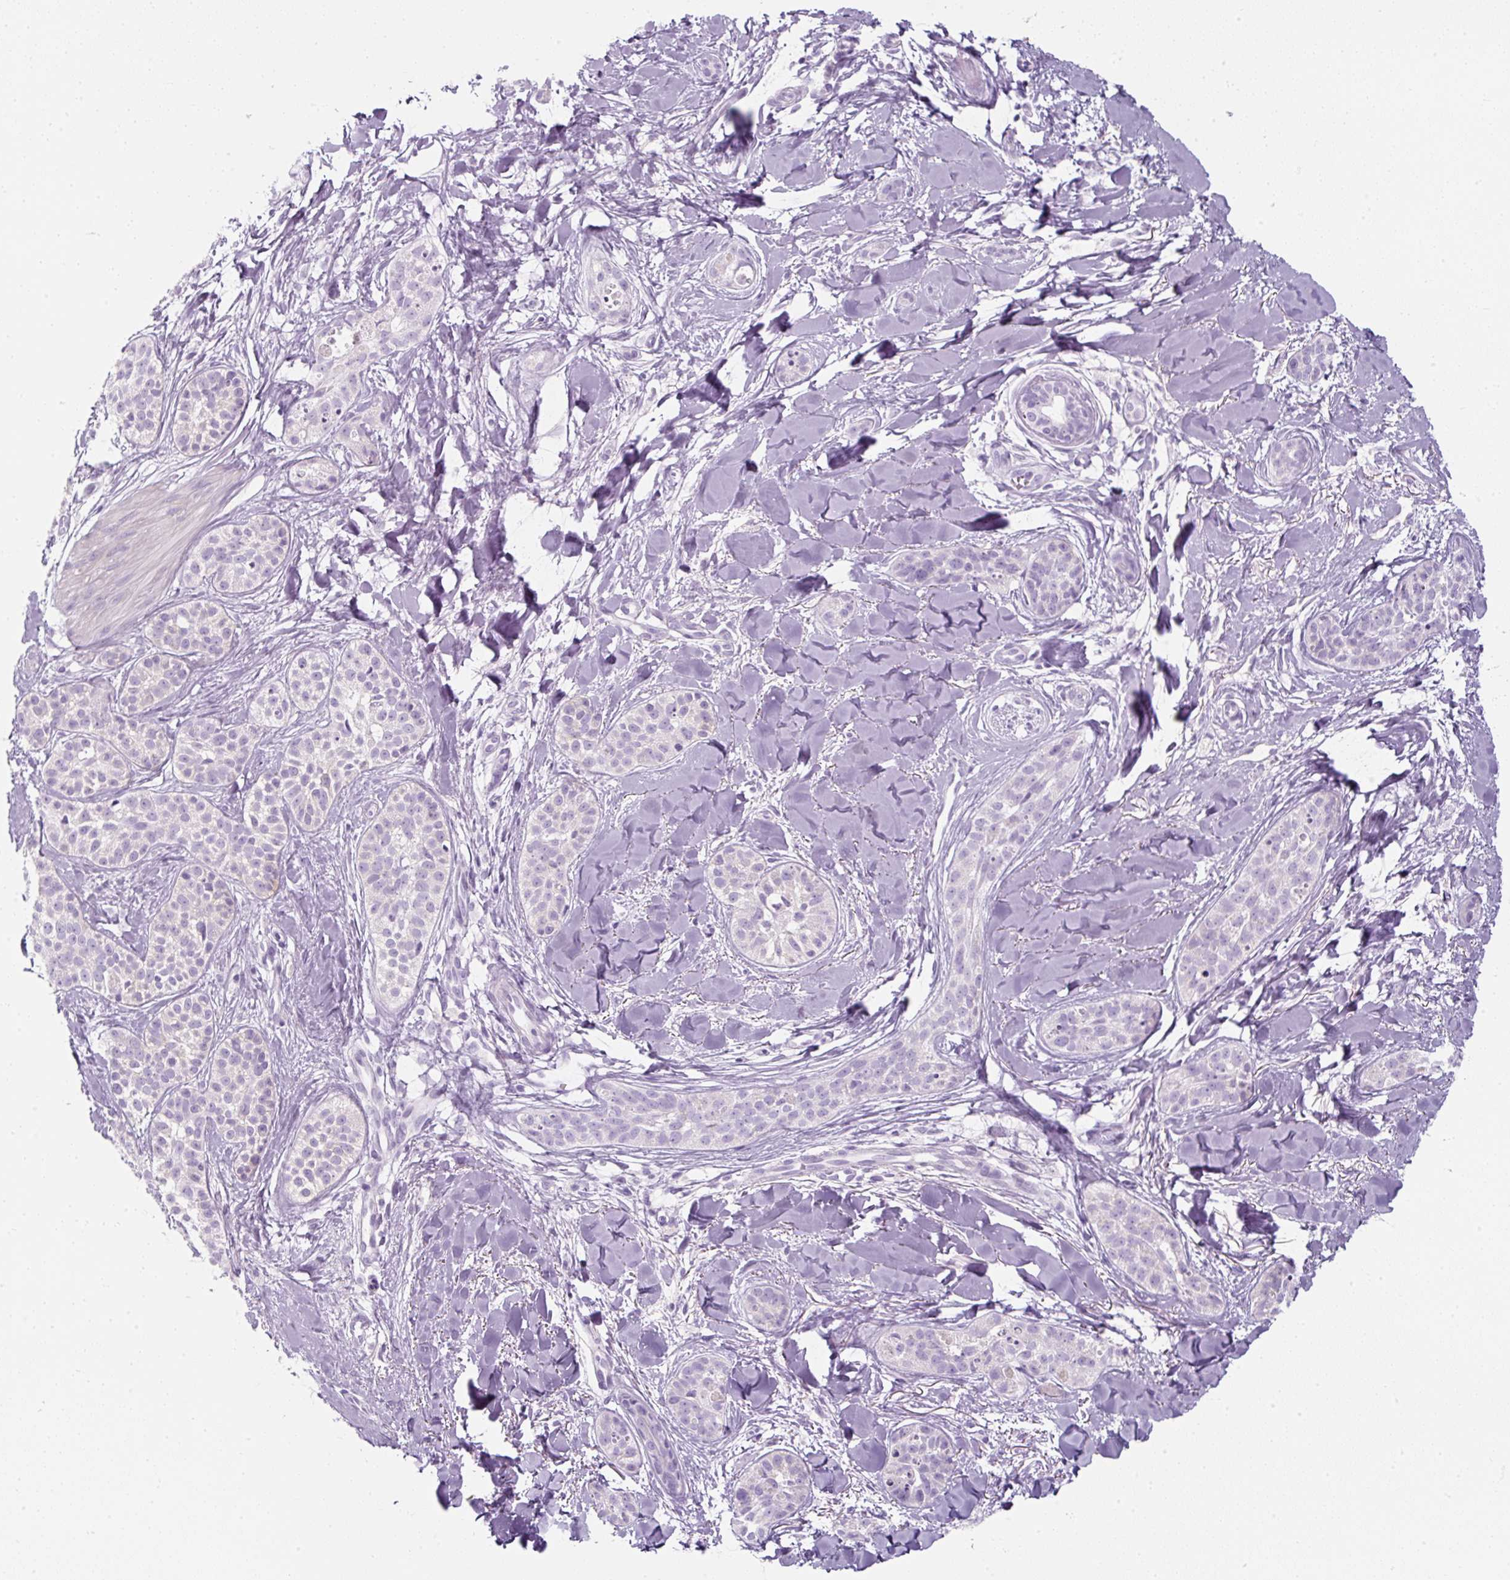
{"staining": {"intensity": "negative", "quantity": "none", "location": "none"}, "tissue": "skin cancer", "cell_type": "Tumor cells", "image_type": "cancer", "snomed": [{"axis": "morphology", "description": "Basal cell carcinoma"}, {"axis": "topography", "description": "Skin"}], "caption": "Protein analysis of skin cancer (basal cell carcinoma) exhibits no significant positivity in tumor cells.", "gene": "PF4V1", "patient": {"sex": "male", "age": 52}}